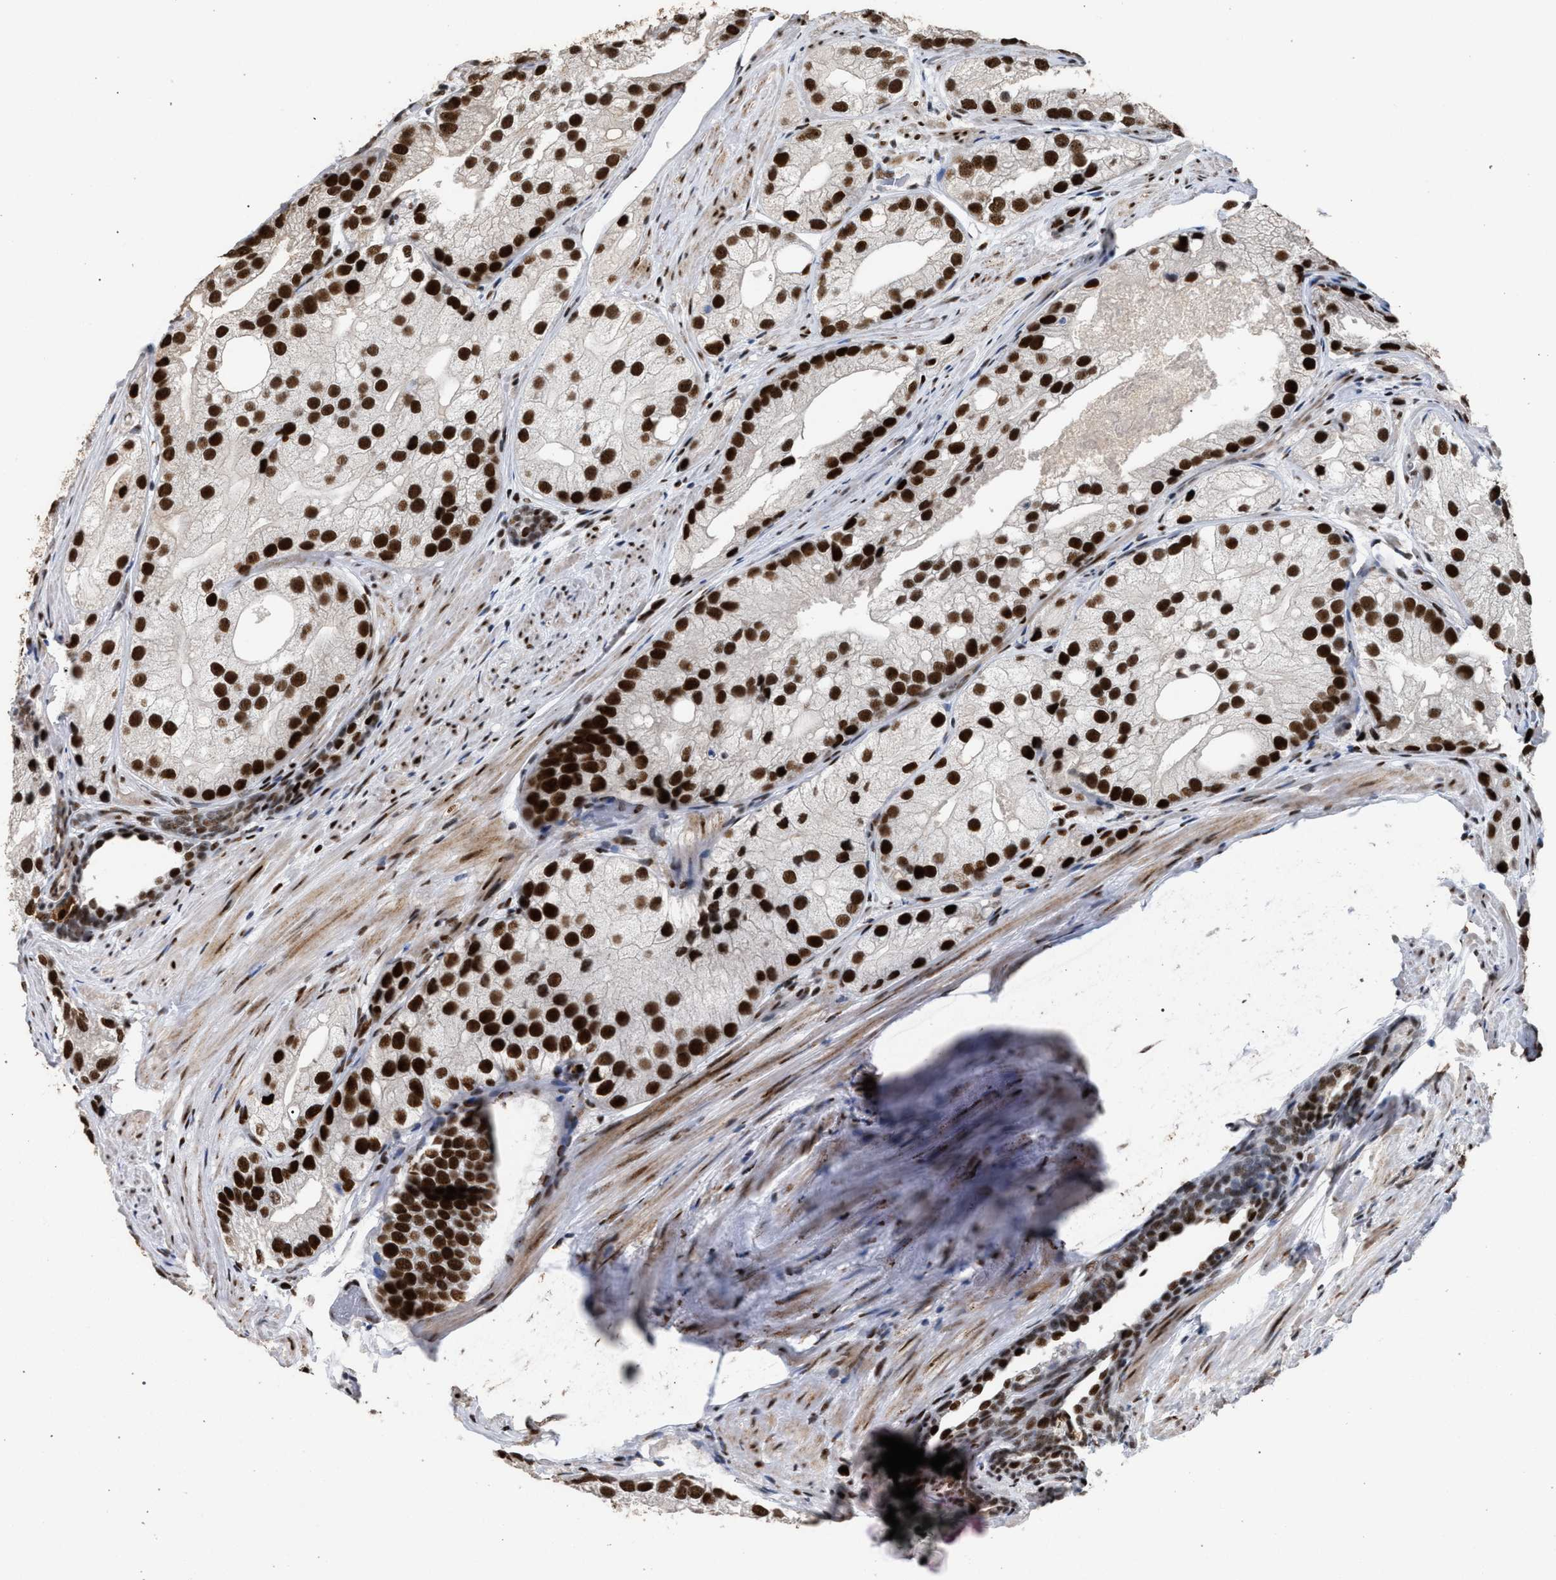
{"staining": {"intensity": "strong", "quantity": ">75%", "location": "nuclear"}, "tissue": "prostate cancer", "cell_type": "Tumor cells", "image_type": "cancer", "snomed": [{"axis": "morphology", "description": "Adenocarcinoma, Low grade"}, {"axis": "topography", "description": "Prostate"}], "caption": "IHC histopathology image of neoplastic tissue: human adenocarcinoma (low-grade) (prostate) stained using immunohistochemistry shows high levels of strong protein expression localized specifically in the nuclear of tumor cells, appearing as a nuclear brown color.", "gene": "TP53BP1", "patient": {"sex": "male", "age": 69}}